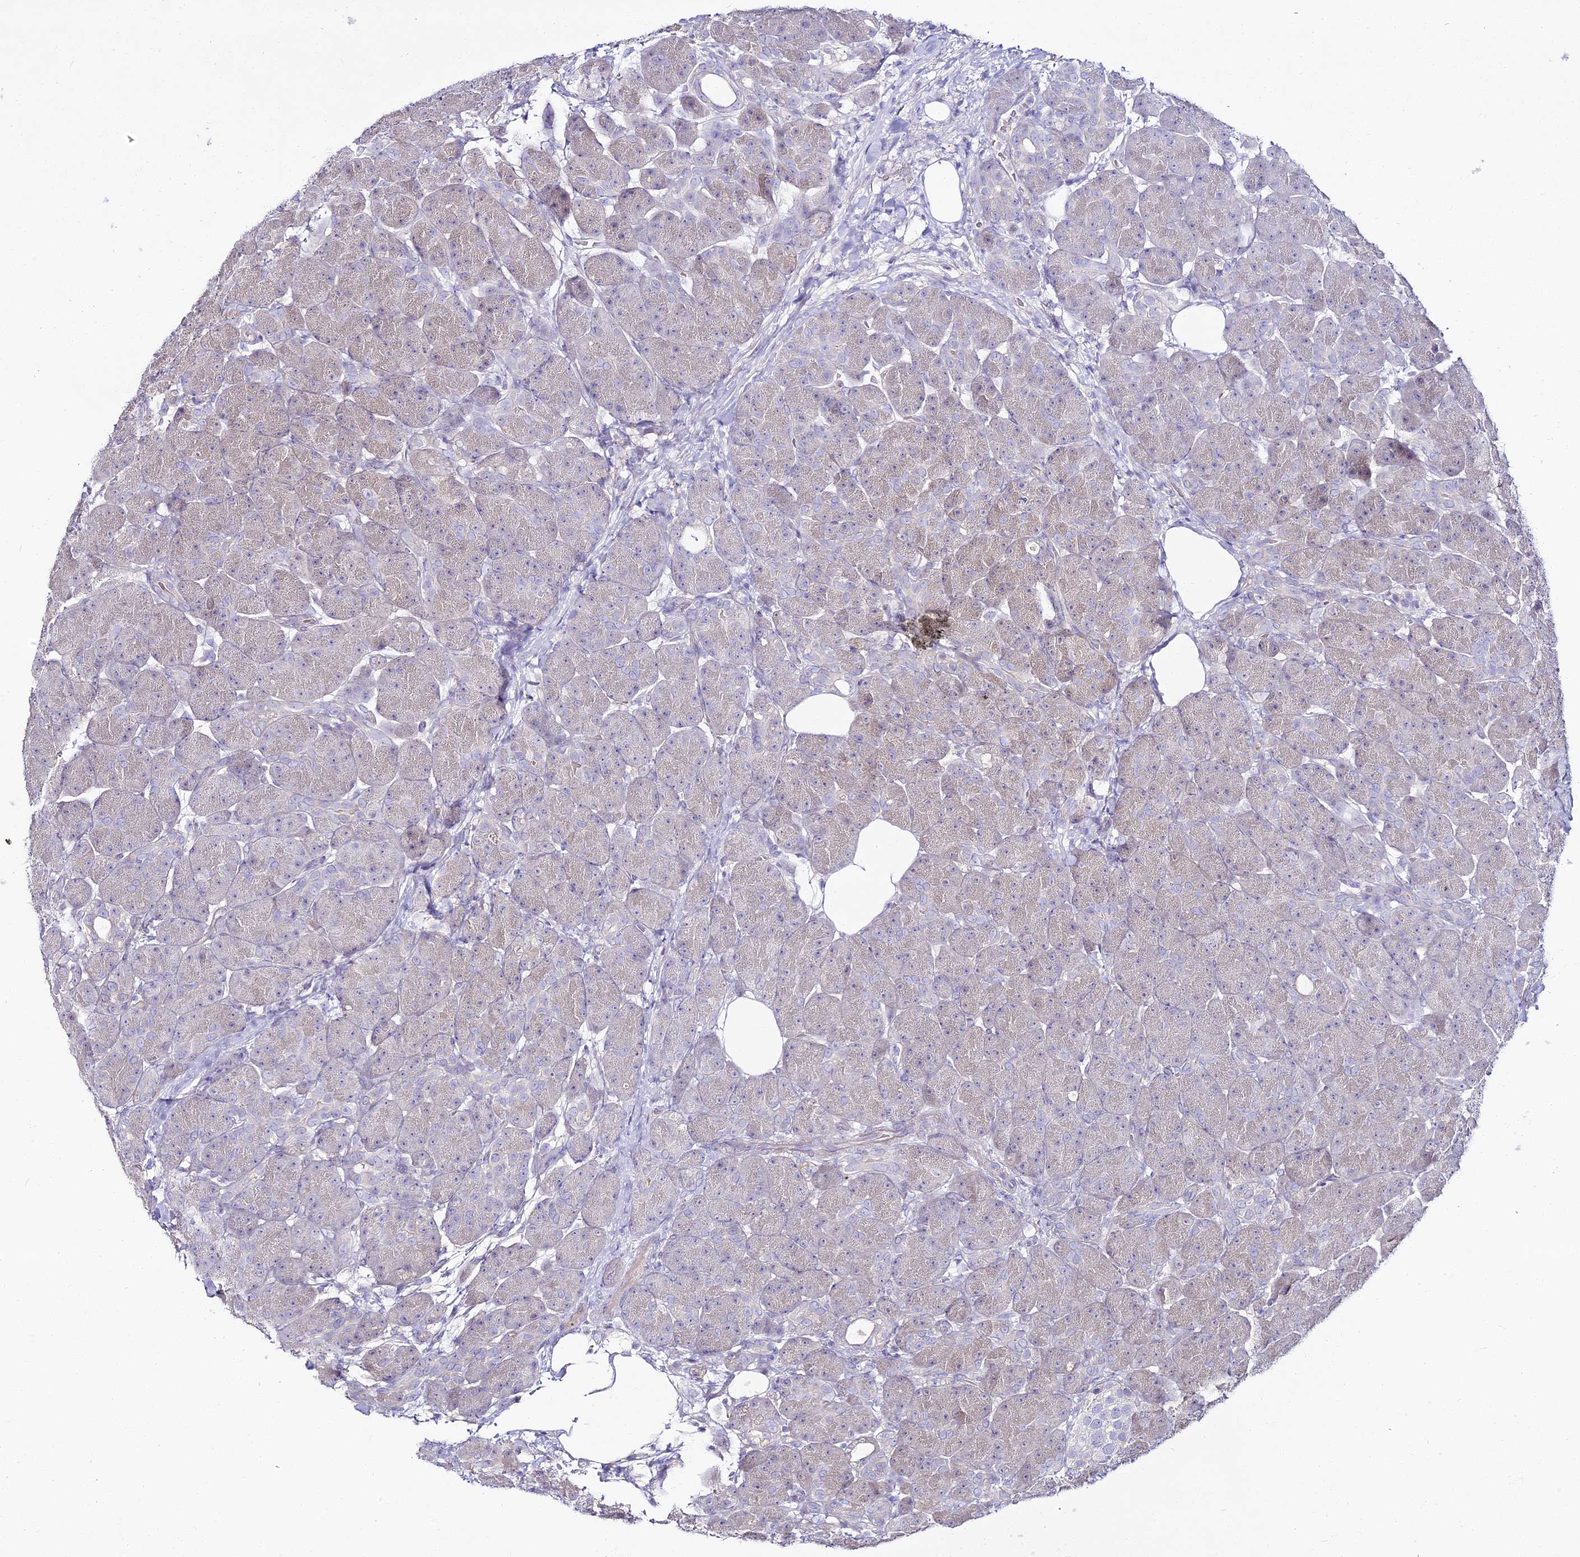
{"staining": {"intensity": "negative", "quantity": "none", "location": "none"}, "tissue": "pancreas", "cell_type": "Exocrine glandular cells", "image_type": "normal", "snomed": [{"axis": "morphology", "description": "Normal tissue, NOS"}, {"axis": "topography", "description": "Pancreas"}], "caption": "This is an IHC photomicrograph of benign human pancreas. There is no positivity in exocrine glandular cells.", "gene": "ALPG", "patient": {"sex": "male", "age": 63}}